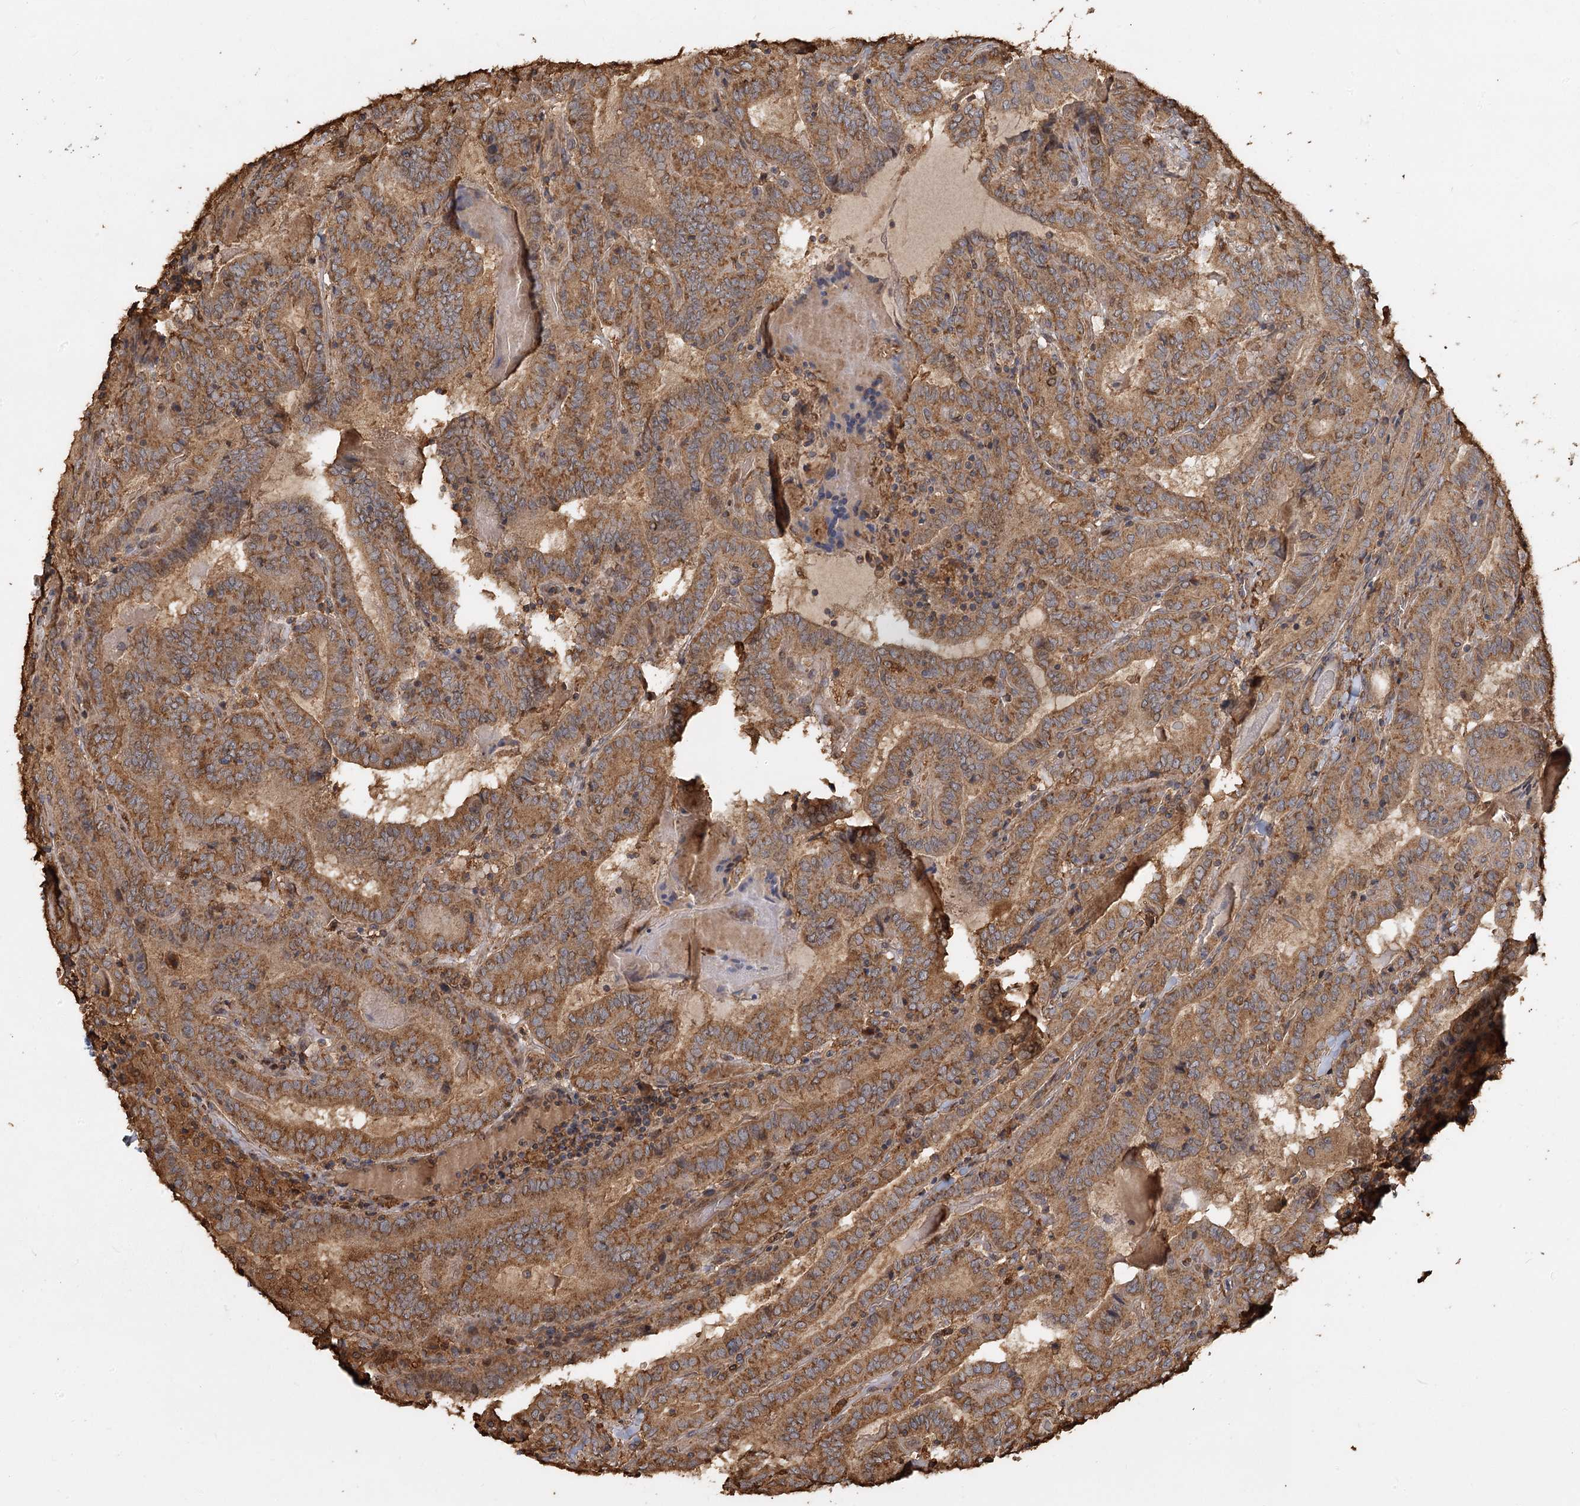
{"staining": {"intensity": "moderate", "quantity": ">75%", "location": "cytoplasmic/membranous"}, "tissue": "thyroid cancer", "cell_type": "Tumor cells", "image_type": "cancer", "snomed": [{"axis": "morphology", "description": "Papillary adenocarcinoma, NOS"}, {"axis": "topography", "description": "Thyroid gland"}], "caption": "Protein staining reveals moderate cytoplasmic/membranous positivity in approximately >75% of tumor cells in papillary adenocarcinoma (thyroid). (Brightfield microscopy of DAB IHC at high magnification).", "gene": "PIK3C2A", "patient": {"sex": "female", "age": 72}}